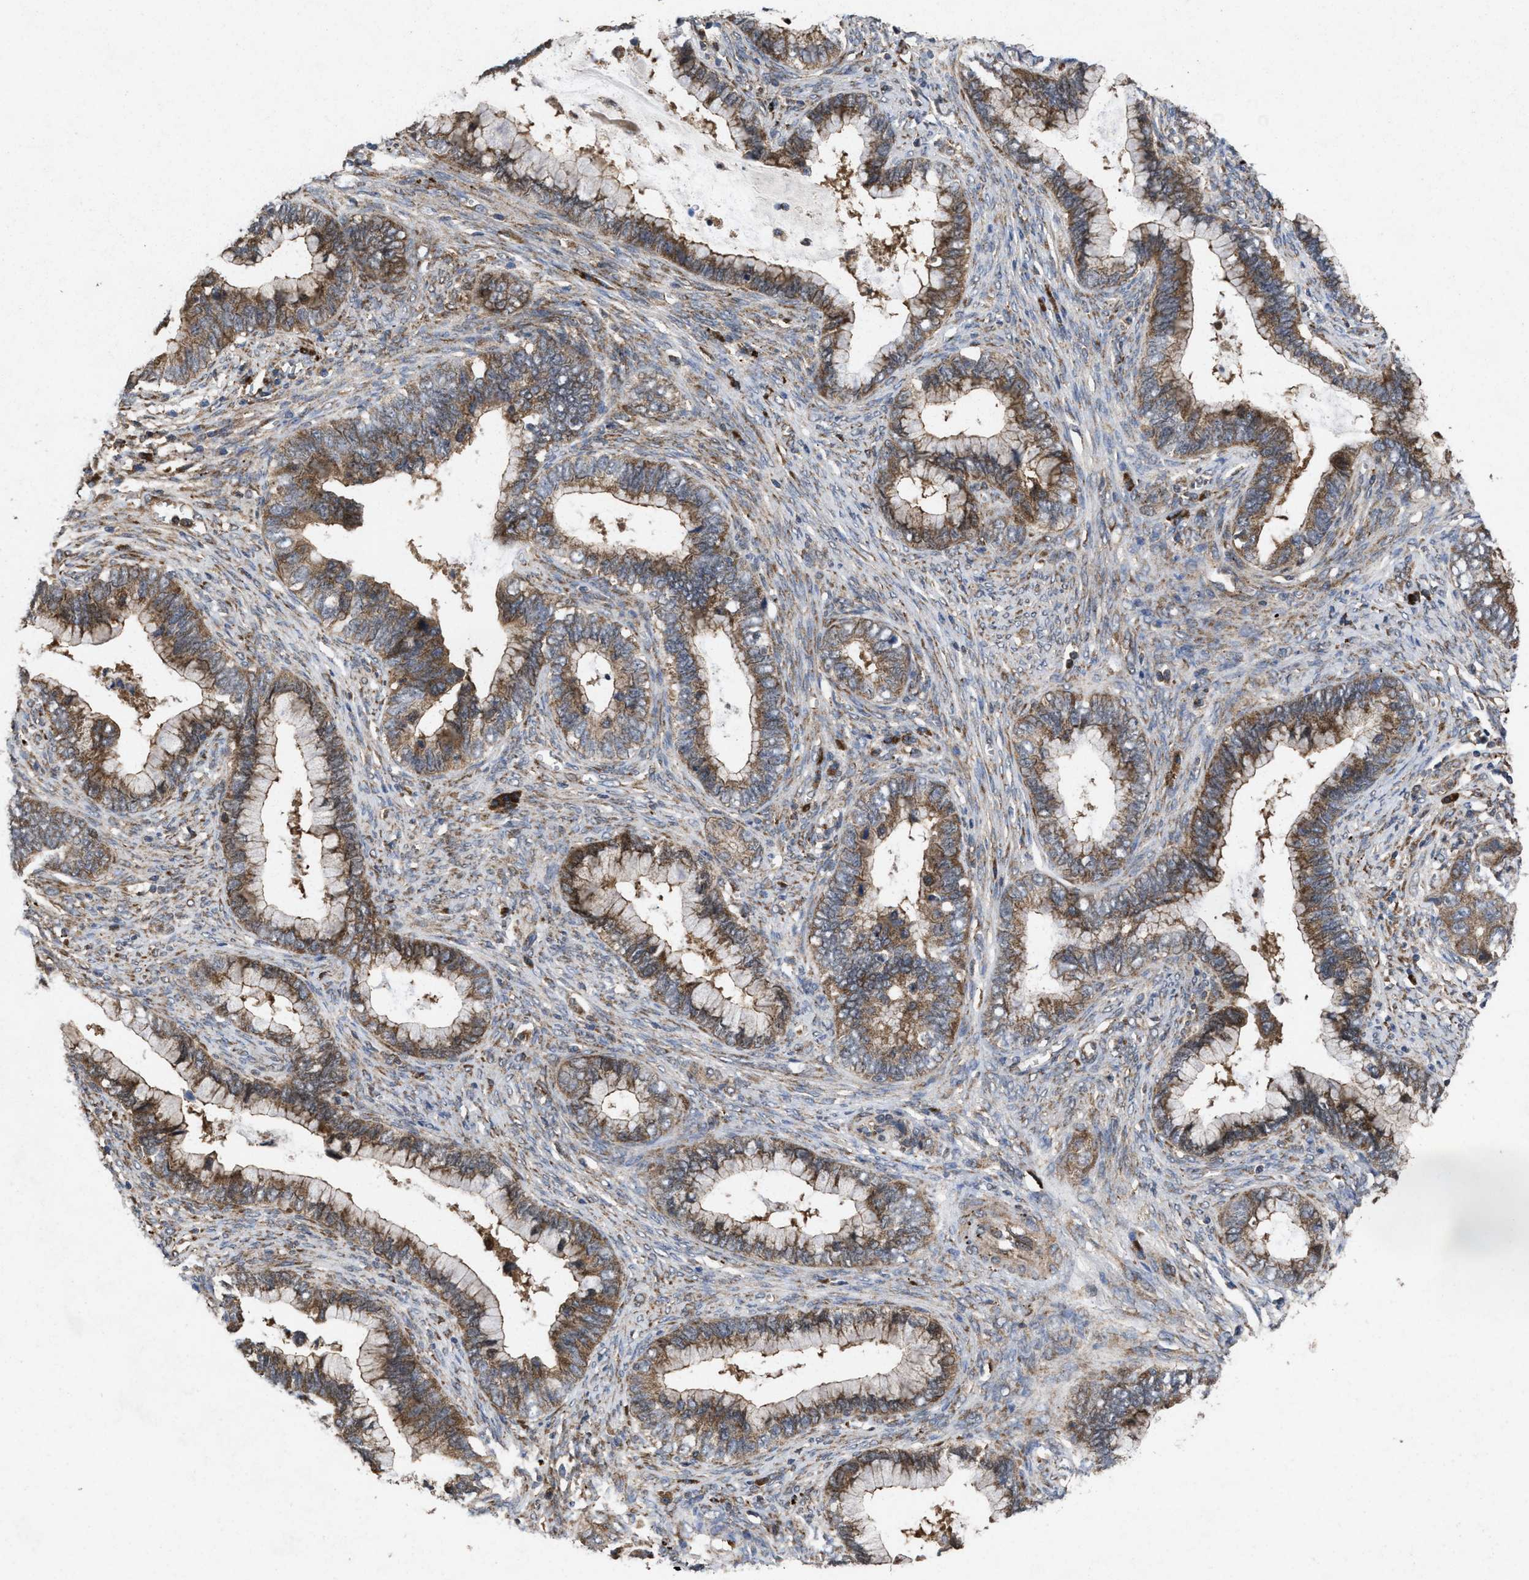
{"staining": {"intensity": "moderate", "quantity": ">75%", "location": "cytoplasmic/membranous"}, "tissue": "cervical cancer", "cell_type": "Tumor cells", "image_type": "cancer", "snomed": [{"axis": "morphology", "description": "Adenocarcinoma, NOS"}, {"axis": "topography", "description": "Cervix"}], "caption": "Protein staining of cervical cancer (adenocarcinoma) tissue demonstrates moderate cytoplasmic/membranous staining in about >75% of tumor cells.", "gene": "MSI2", "patient": {"sex": "female", "age": 44}}